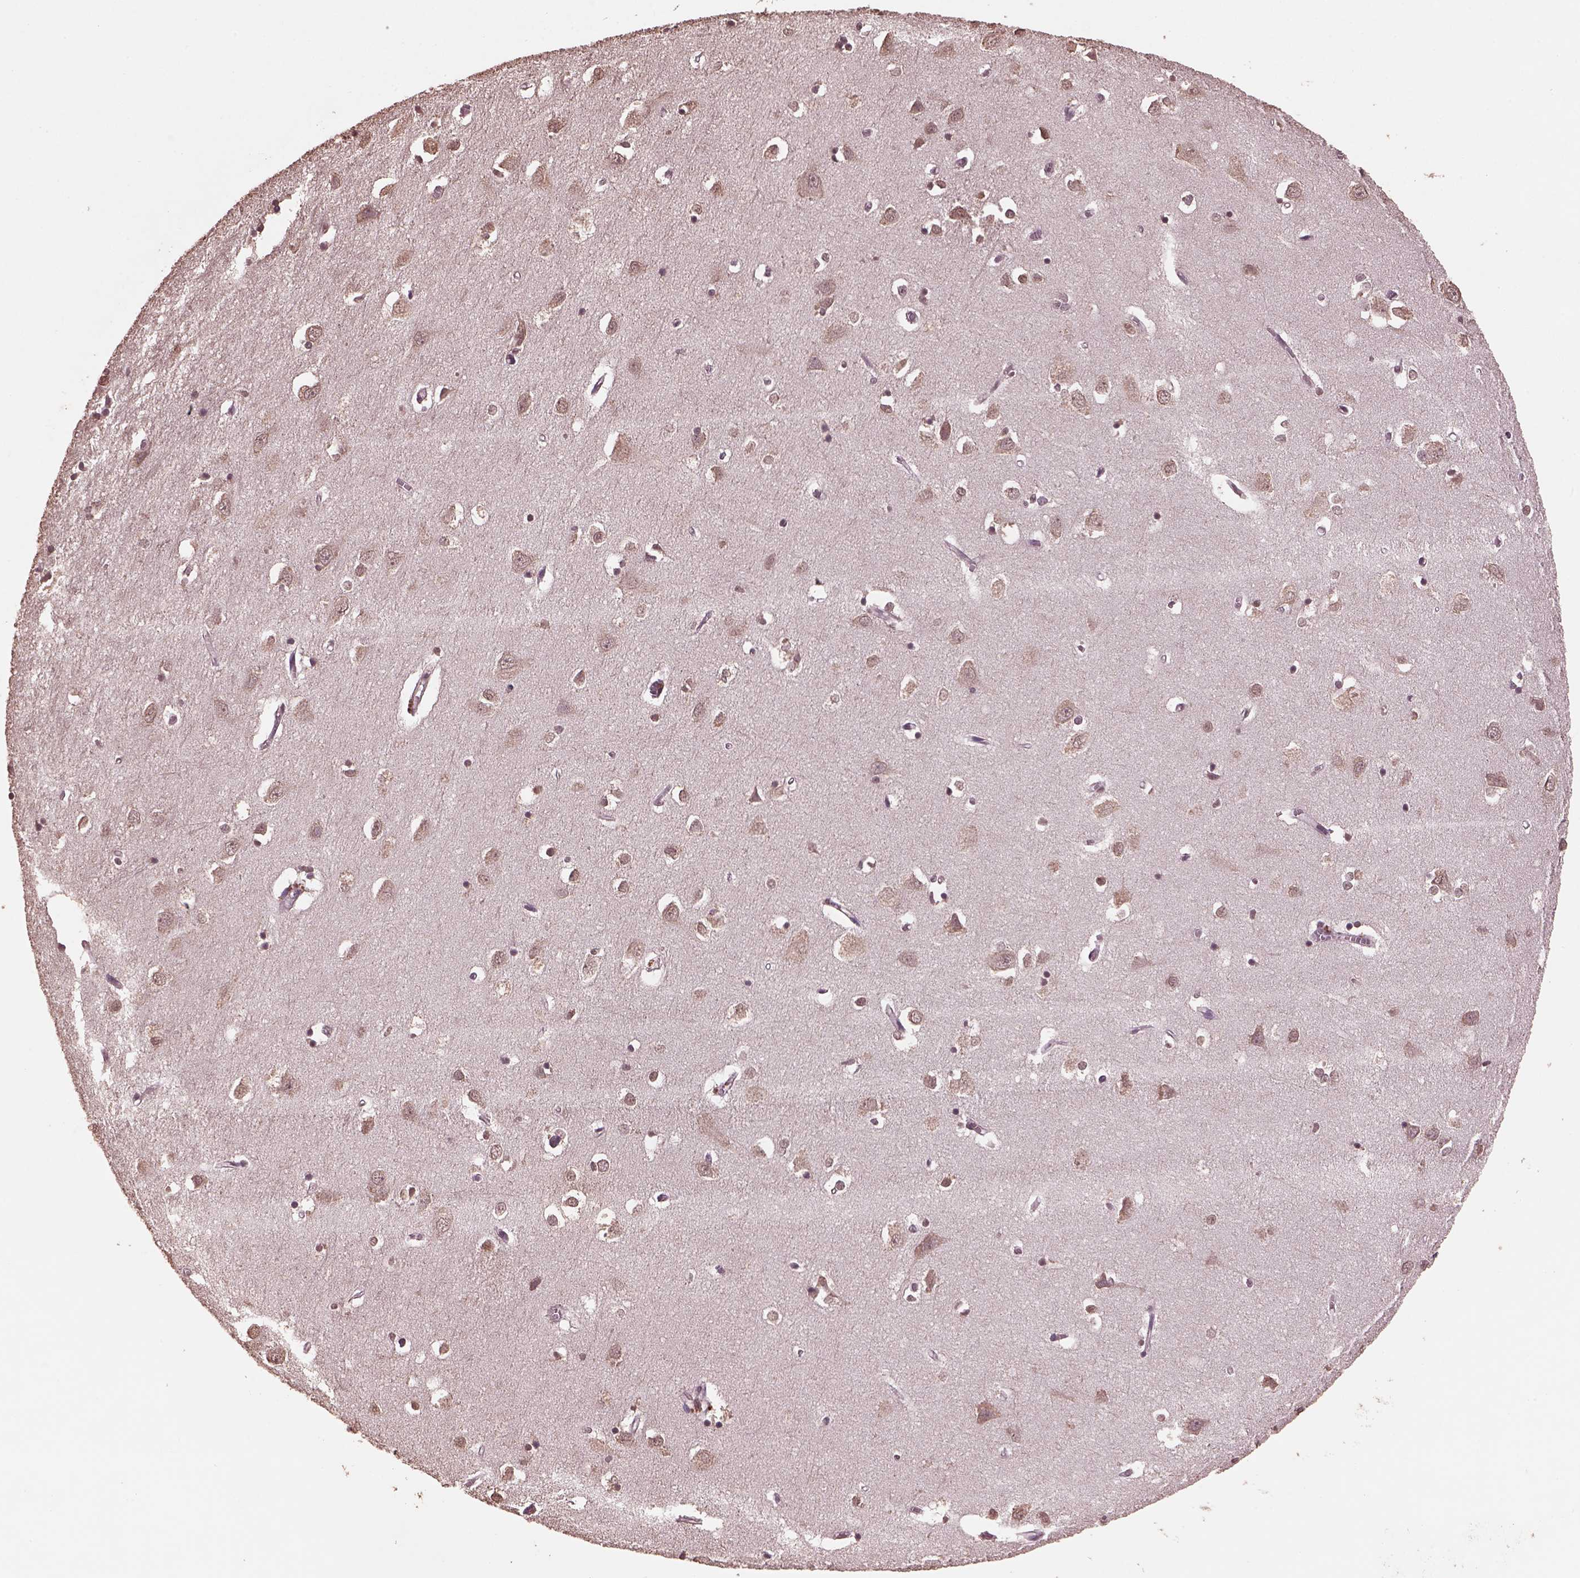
{"staining": {"intensity": "negative", "quantity": "none", "location": "none"}, "tissue": "cerebral cortex", "cell_type": "Endothelial cells", "image_type": "normal", "snomed": [{"axis": "morphology", "description": "Normal tissue, NOS"}, {"axis": "topography", "description": "Cerebral cortex"}], "caption": "IHC histopathology image of benign cerebral cortex: human cerebral cortex stained with DAB shows no significant protein staining in endothelial cells.", "gene": "CPT1C", "patient": {"sex": "male", "age": 70}}